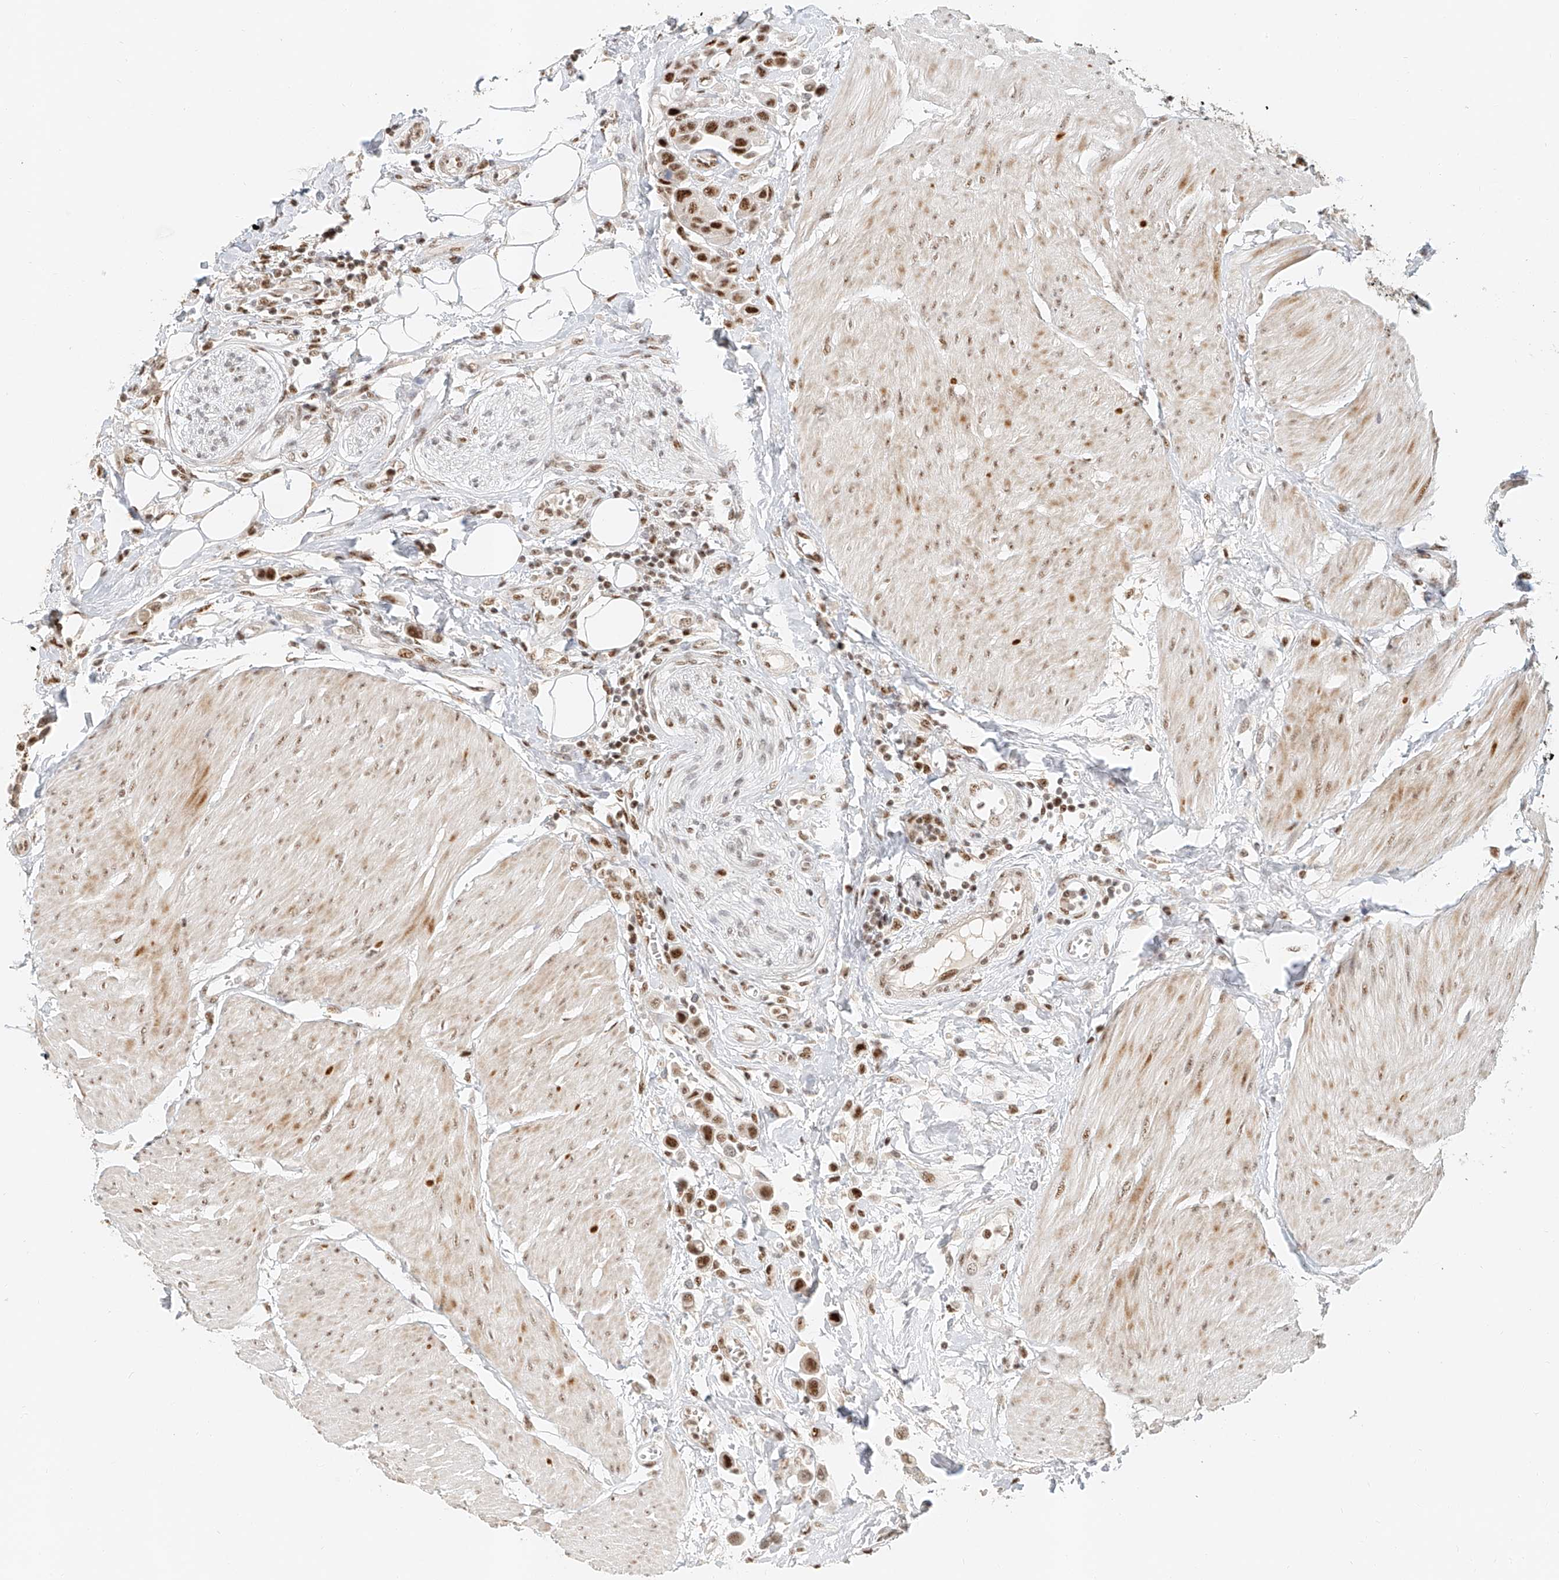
{"staining": {"intensity": "strong", "quantity": ">75%", "location": "nuclear"}, "tissue": "urothelial cancer", "cell_type": "Tumor cells", "image_type": "cancer", "snomed": [{"axis": "morphology", "description": "Urothelial carcinoma, High grade"}, {"axis": "topography", "description": "Urinary bladder"}], "caption": "A brown stain highlights strong nuclear staining of a protein in urothelial carcinoma (high-grade) tumor cells.", "gene": "CXorf58", "patient": {"sex": "male", "age": 50}}